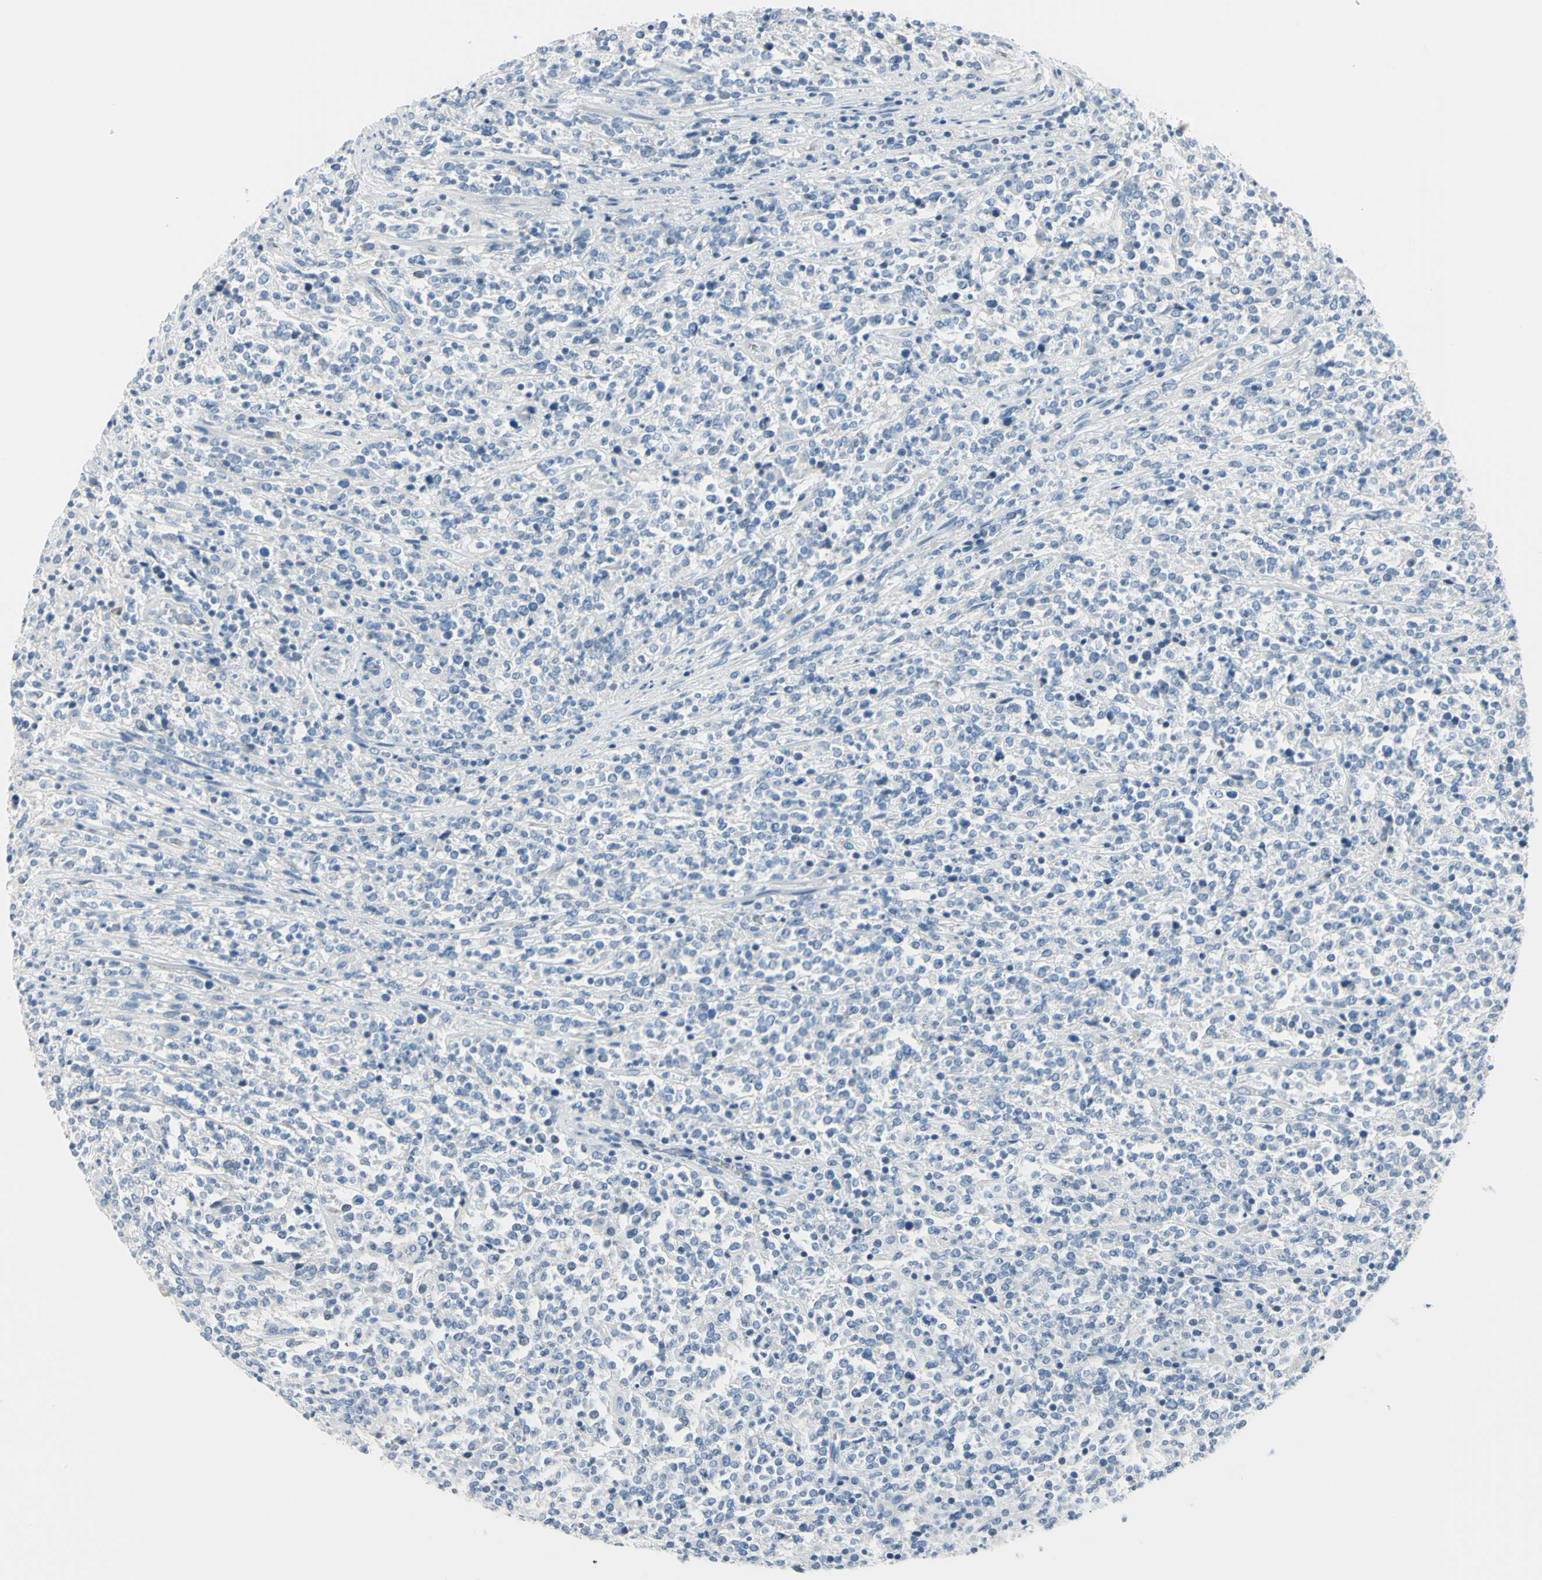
{"staining": {"intensity": "negative", "quantity": "none", "location": "none"}, "tissue": "lymphoma", "cell_type": "Tumor cells", "image_type": "cancer", "snomed": [{"axis": "morphology", "description": "Malignant lymphoma, non-Hodgkin's type, High grade"}, {"axis": "topography", "description": "Soft tissue"}], "caption": "Micrograph shows no significant protein positivity in tumor cells of lymphoma.", "gene": "DLG4", "patient": {"sex": "male", "age": 18}}